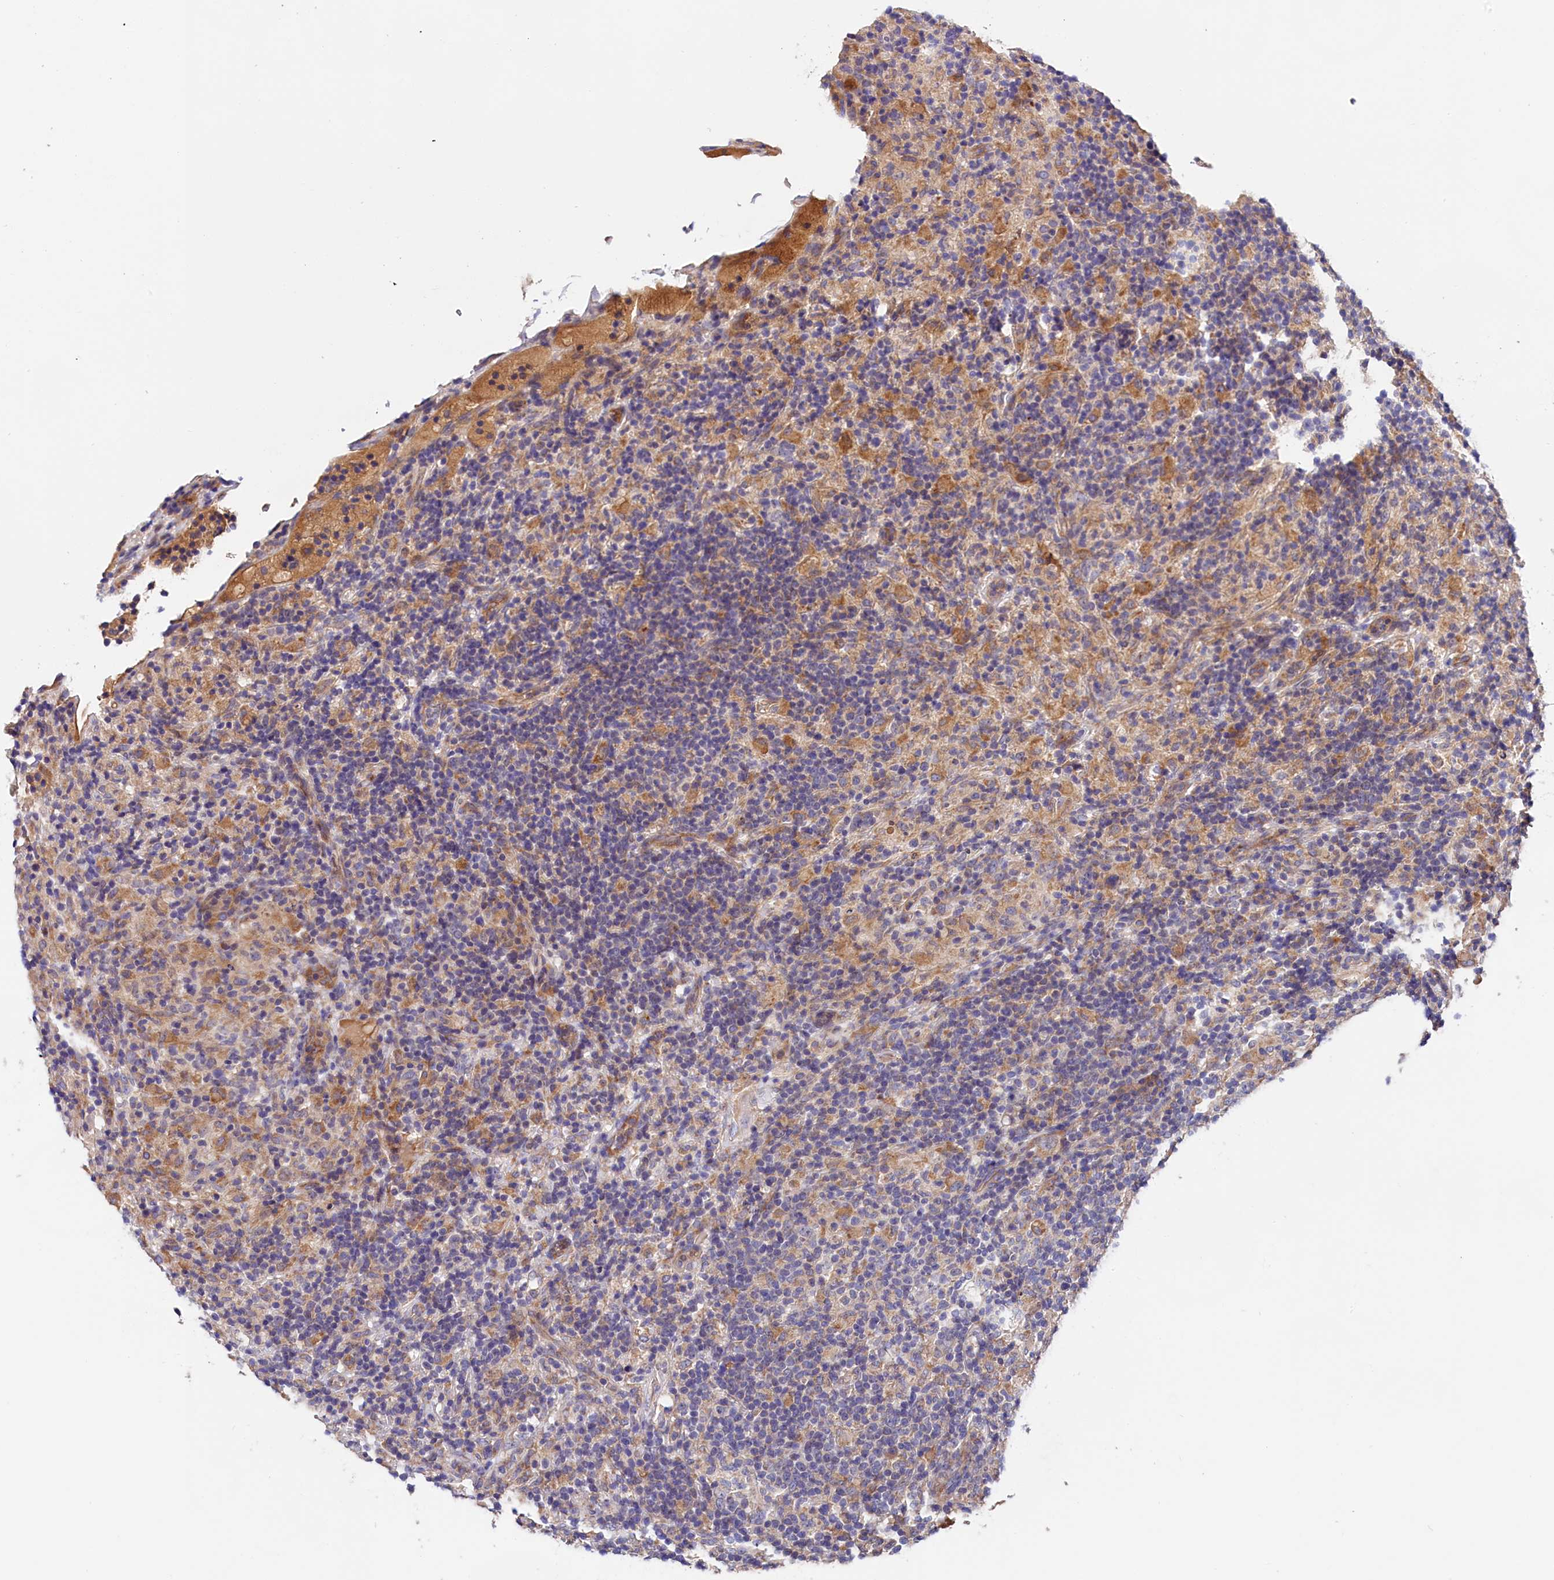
{"staining": {"intensity": "negative", "quantity": "none", "location": "none"}, "tissue": "lymphoma", "cell_type": "Tumor cells", "image_type": "cancer", "snomed": [{"axis": "morphology", "description": "Hodgkin's disease, NOS"}, {"axis": "topography", "description": "Lymph node"}], "caption": "The IHC histopathology image has no significant staining in tumor cells of Hodgkin's disease tissue.", "gene": "SPG11", "patient": {"sex": "male", "age": 70}}